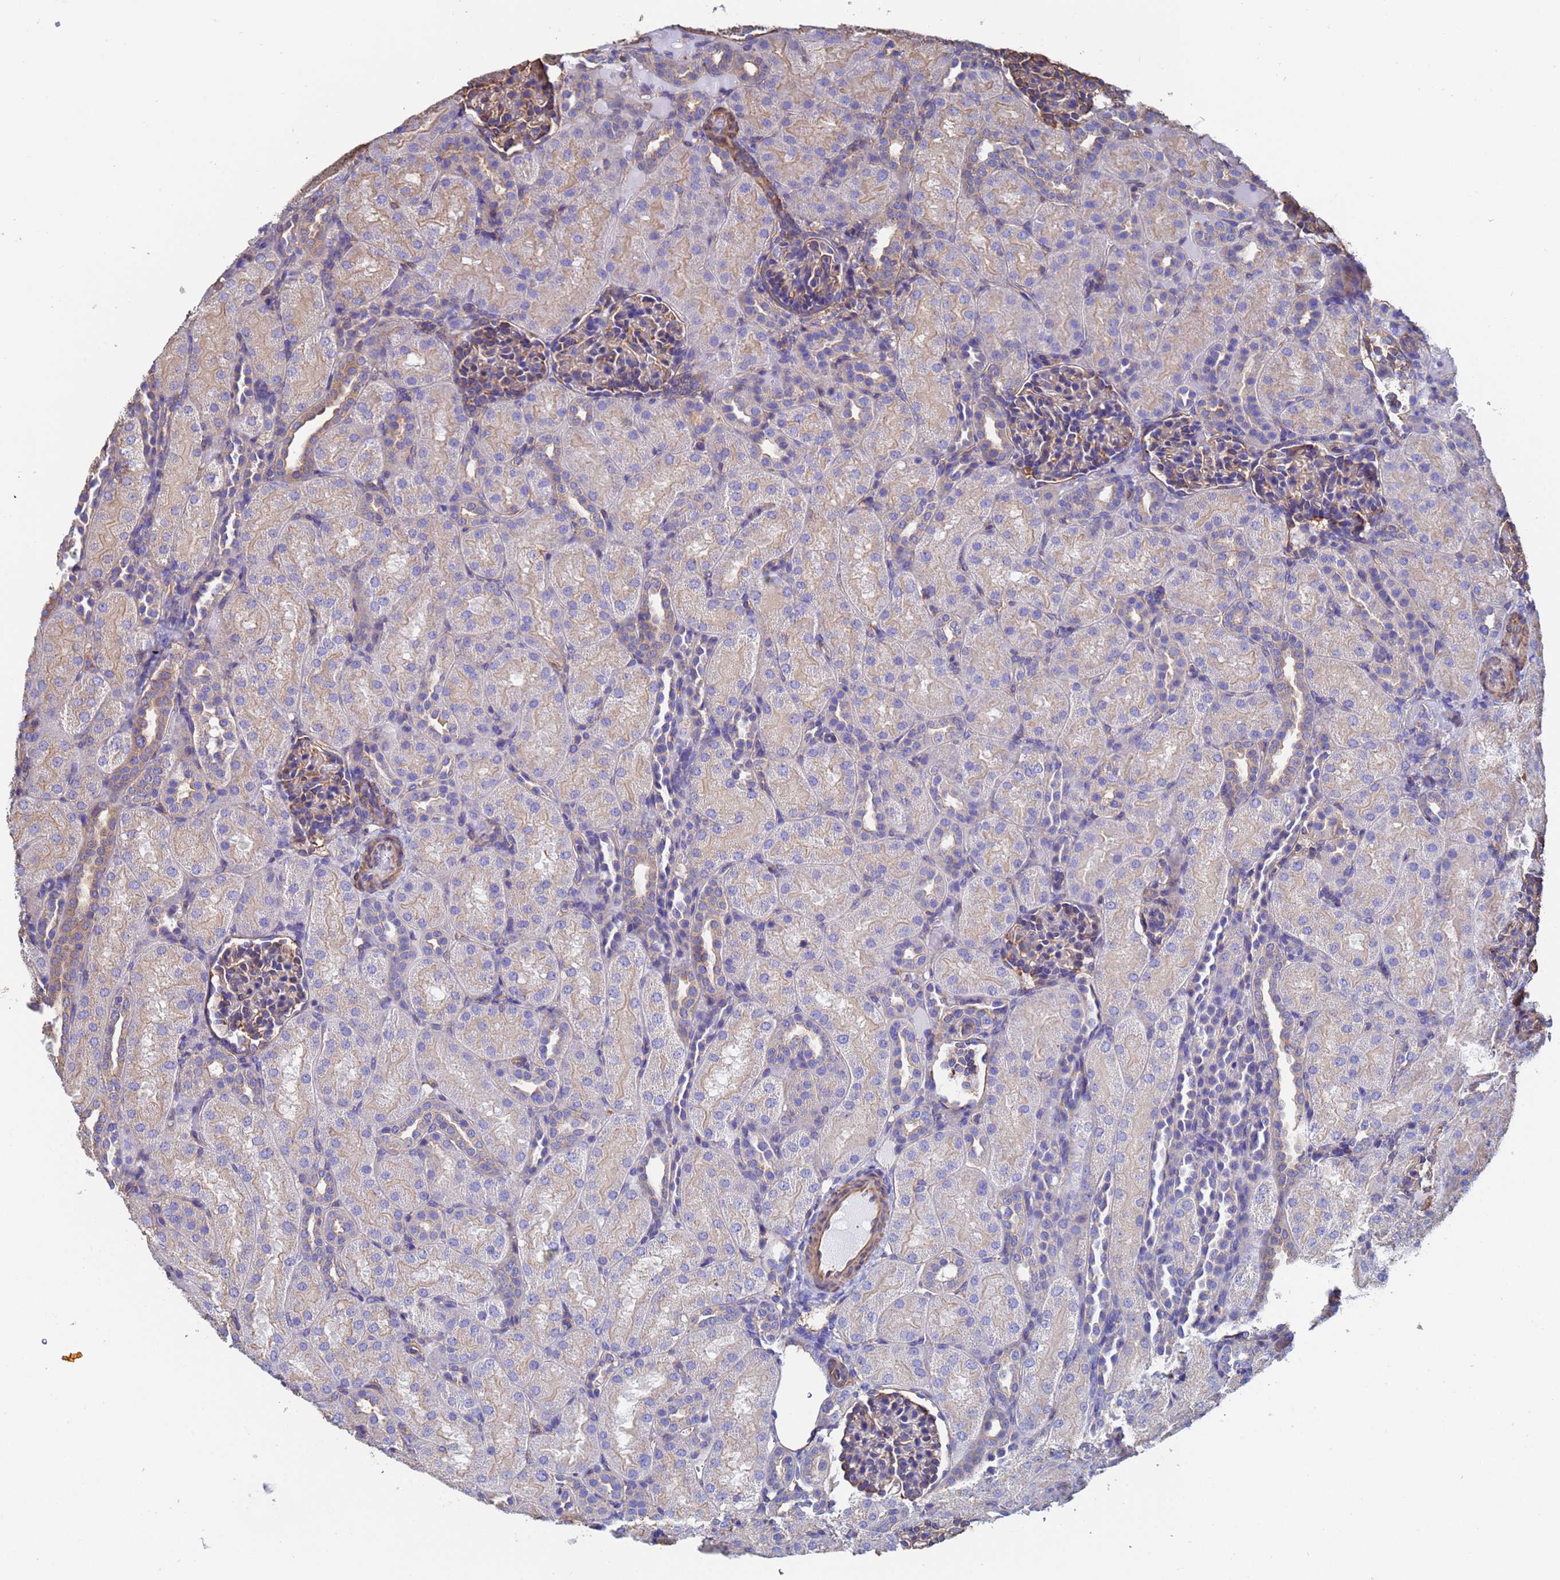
{"staining": {"intensity": "weak", "quantity": ">75%", "location": "cytoplasmic/membranous"}, "tissue": "kidney", "cell_type": "Cells in glomeruli", "image_type": "normal", "snomed": [{"axis": "morphology", "description": "Normal tissue, NOS"}, {"axis": "topography", "description": "Kidney"}], "caption": "Protein staining exhibits weak cytoplasmic/membranous expression in about >75% of cells in glomeruli in normal kidney.", "gene": "MYL12A", "patient": {"sex": "male", "age": 1}}